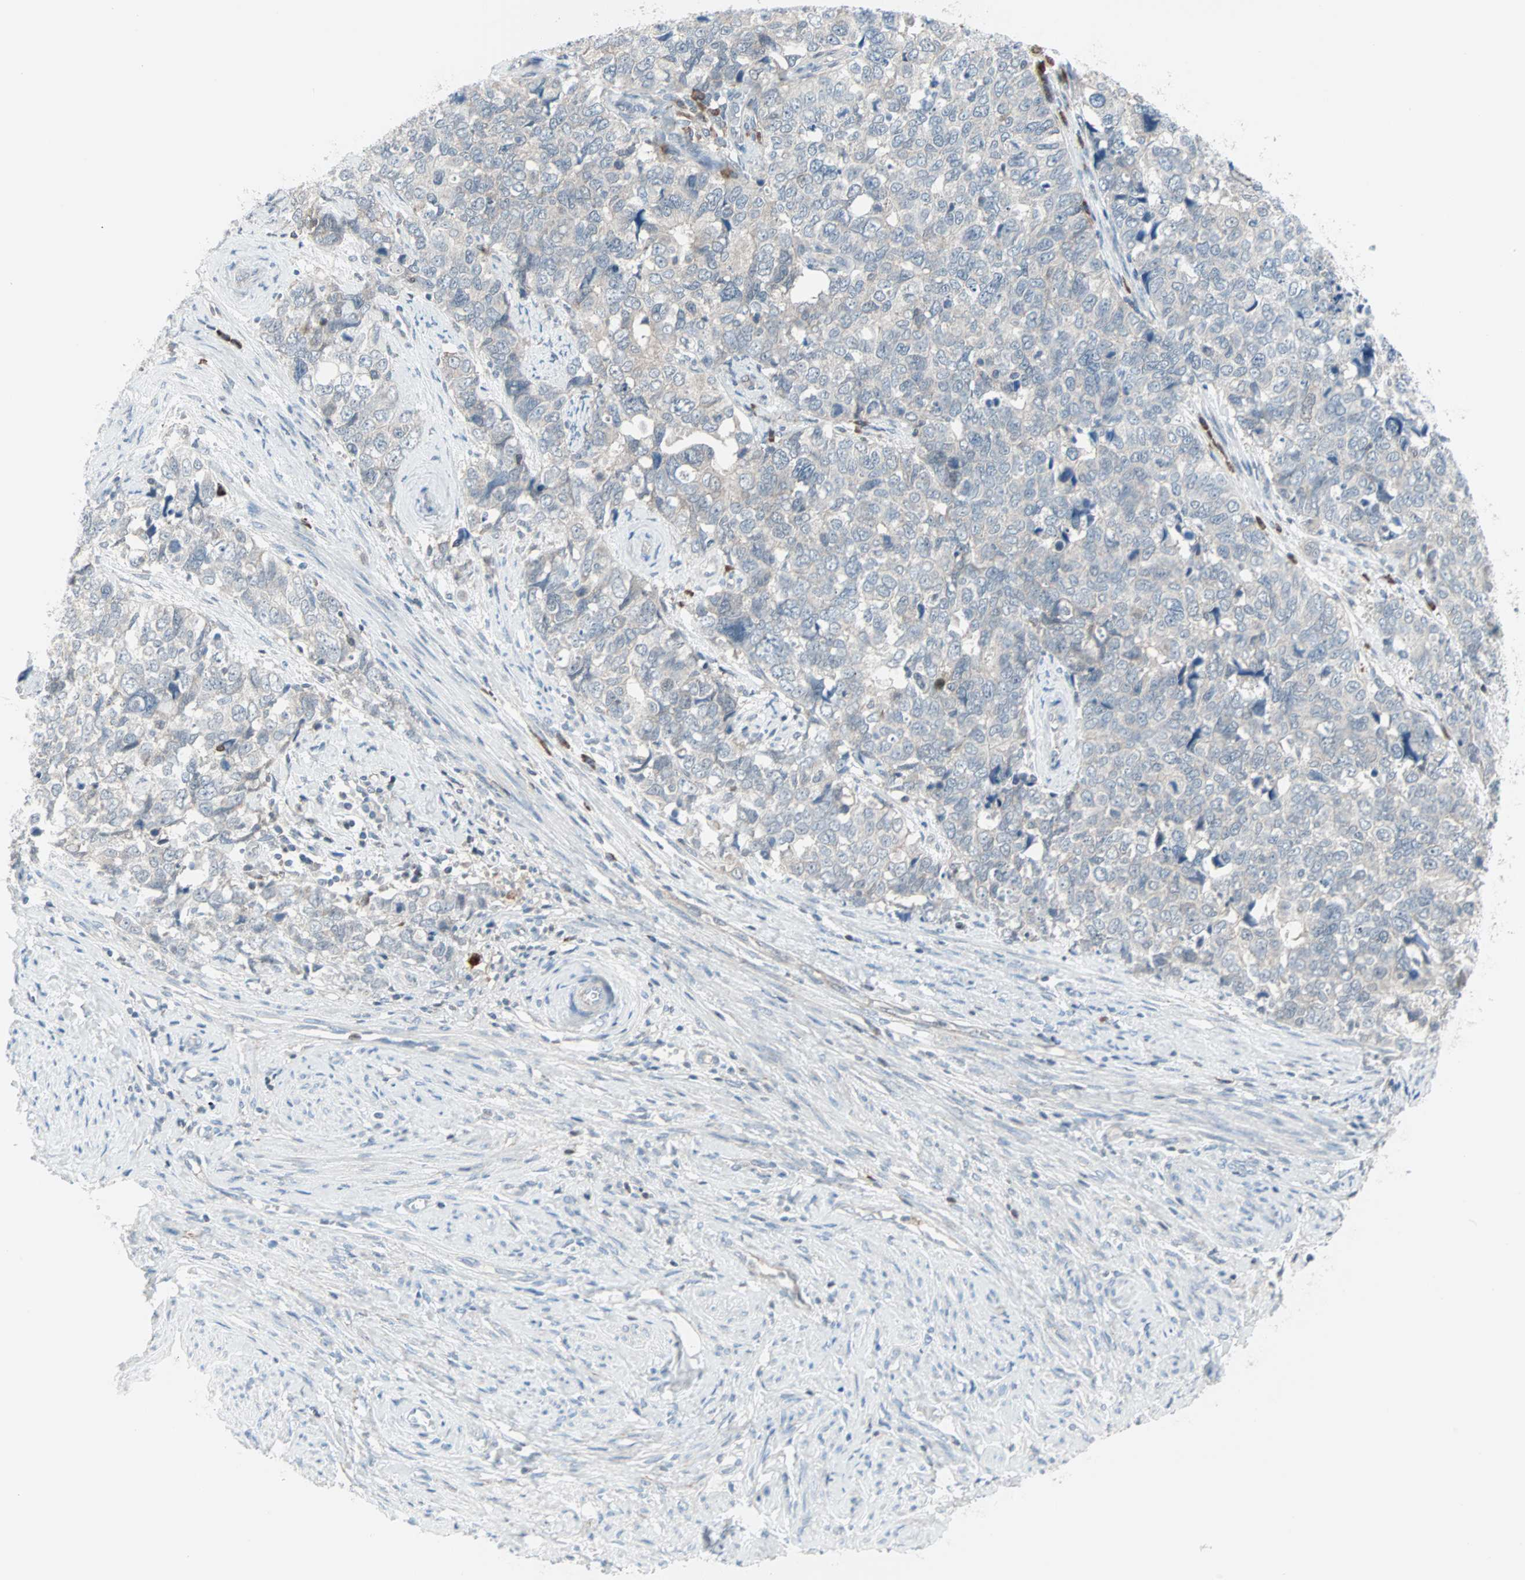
{"staining": {"intensity": "negative", "quantity": "none", "location": "none"}, "tissue": "cervical cancer", "cell_type": "Tumor cells", "image_type": "cancer", "snomed": [{"axis": "morphology", "description": "Squamous cell carcinoma, NOS"}, {"axis": "topography", "description": "Cervix"}], "caption": "DAB (3,3'-diaminobenzidine) immunohistochemical staining of cervical cancer reveals no significant expression in tumor cells.", "gene": "CASP3", "patient": {"sex": "female", "age": 63}}